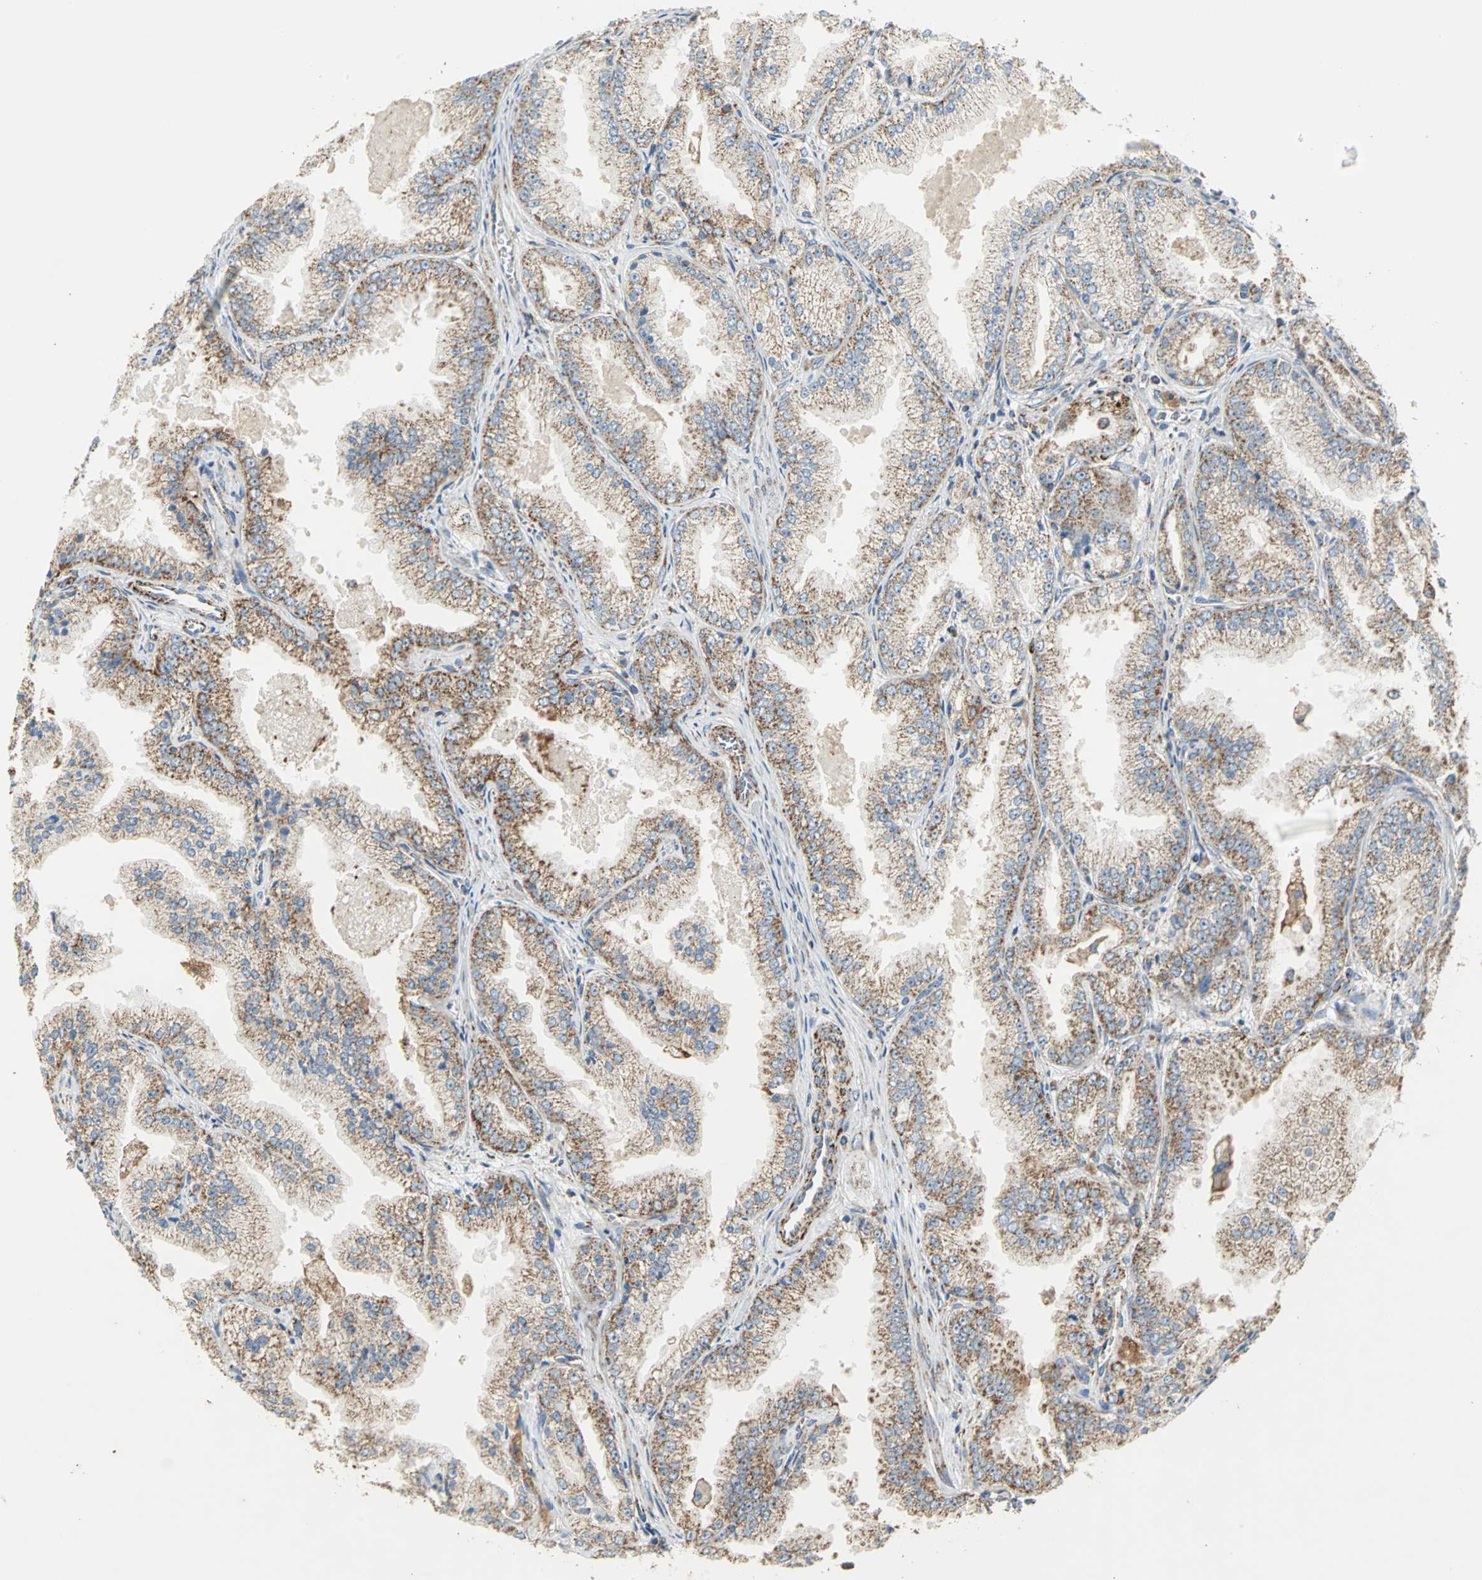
{"staining": {"intensity": "strong", "quantity": ">75%", "location": "cytoplasmic/membranous"}, "tissue": "prostate cancer", "cell_type": "Tumor cells", "image_type": "cancer", "snomed": [{"axis": "morphology", "description": "Adenocarcinoma, High grade"}, {"axis": "topography", "description": "Prostate"}], "caption": "DAB immunohistochemical staining of human adenocarcinoma (high-grade) (prostate) shows strong cytoplasmic/membranous protein expression in about >75% of tumor cells.", "gene": "NDUFB5", "patient": {"sex": "male", "age": 61}}